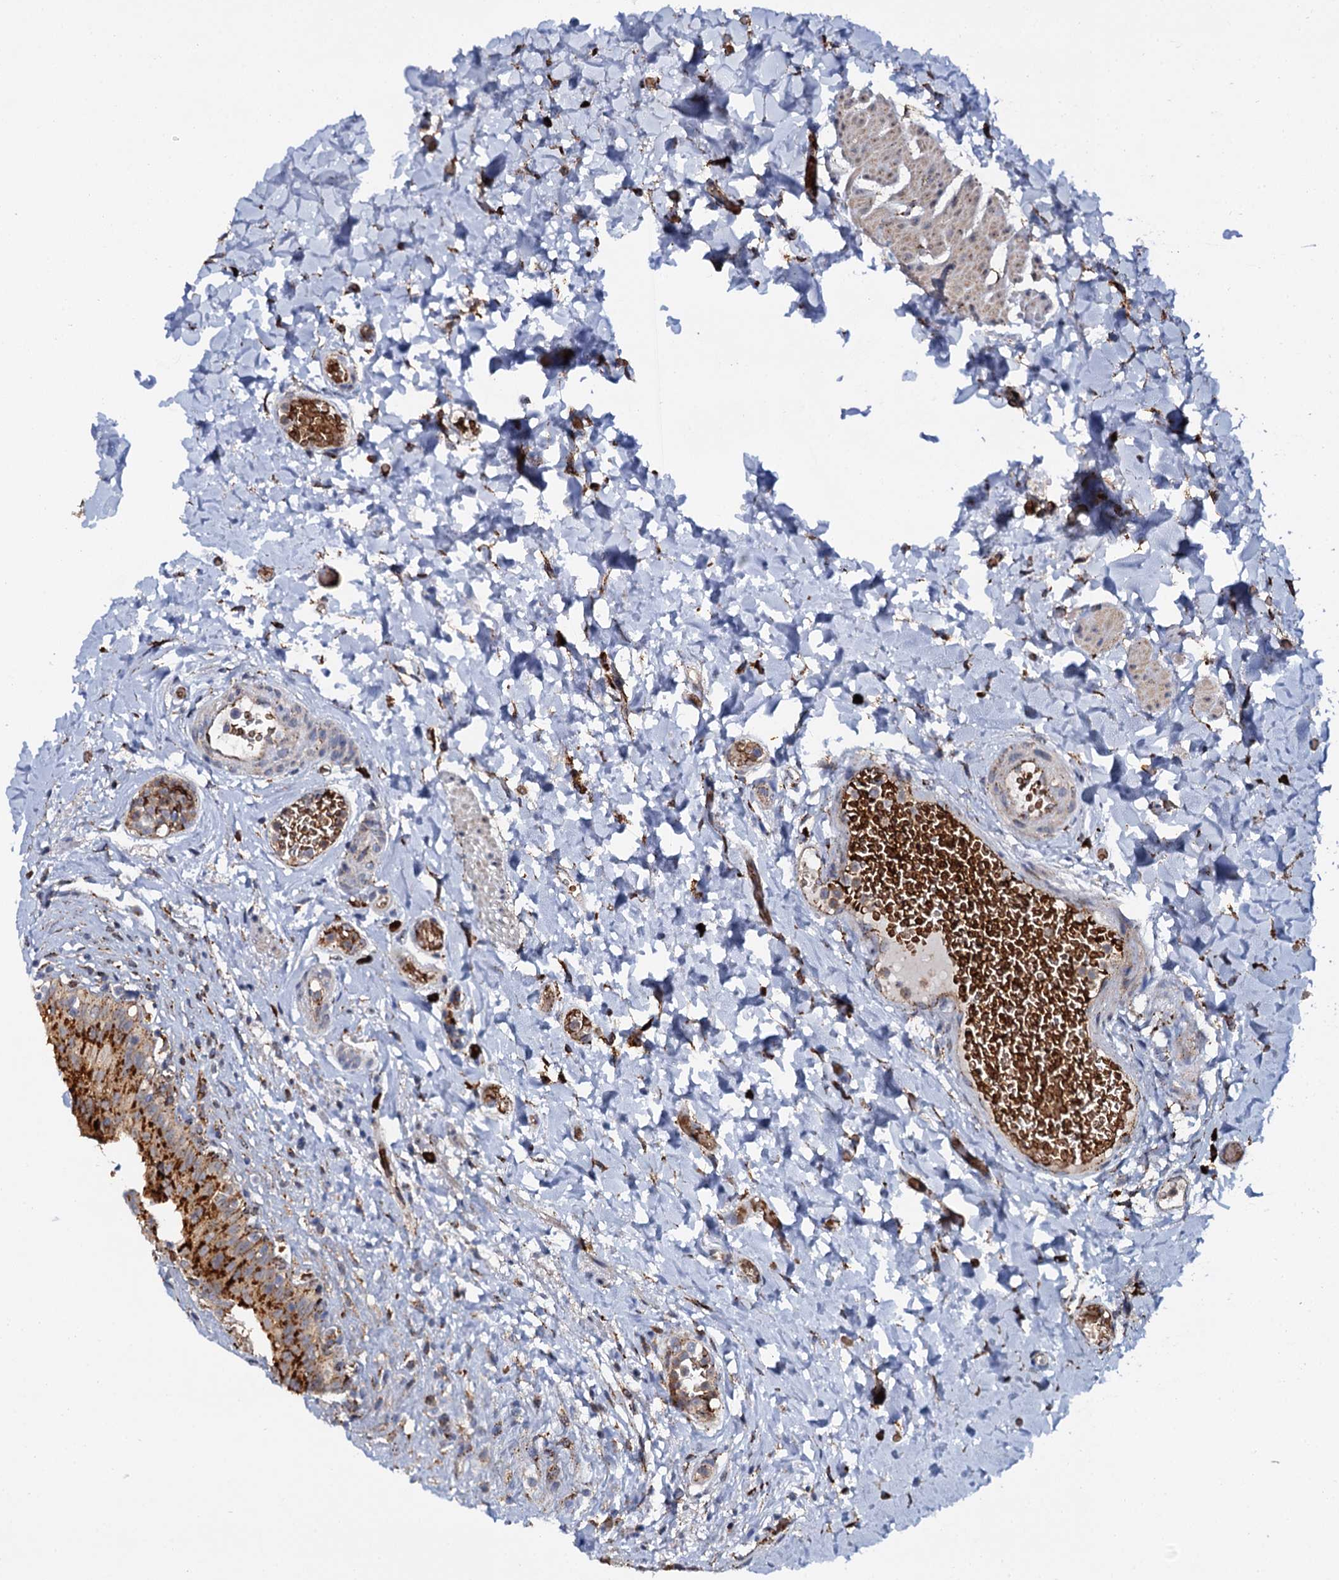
{"staining": {"intensity": "strong", "quantity": ">75%", "location": "cytoplasmic/membranous"}, "tissue": "urinary bladder", "cell_type": "Urothelial cells", "image_type": "normal", "snomed": [{"axis": "morphology", "description": "Normal tissue, NOS"}, {"axis": "topography", "description": "Urinary bladder"}], "caption": "Immunohistochemistry (IHC) photomicrograph of benign urinary bladder: urinary bladder stained using immunohistochemistry exhibits high levels of strong protein expression localized specifically in the cytoplasmic/membranous of urothelial cells, appearing as a cytoplasmic/membranous brown color.", "gene": "GBA1", "patient": {"sex": "female", "age": 27}}